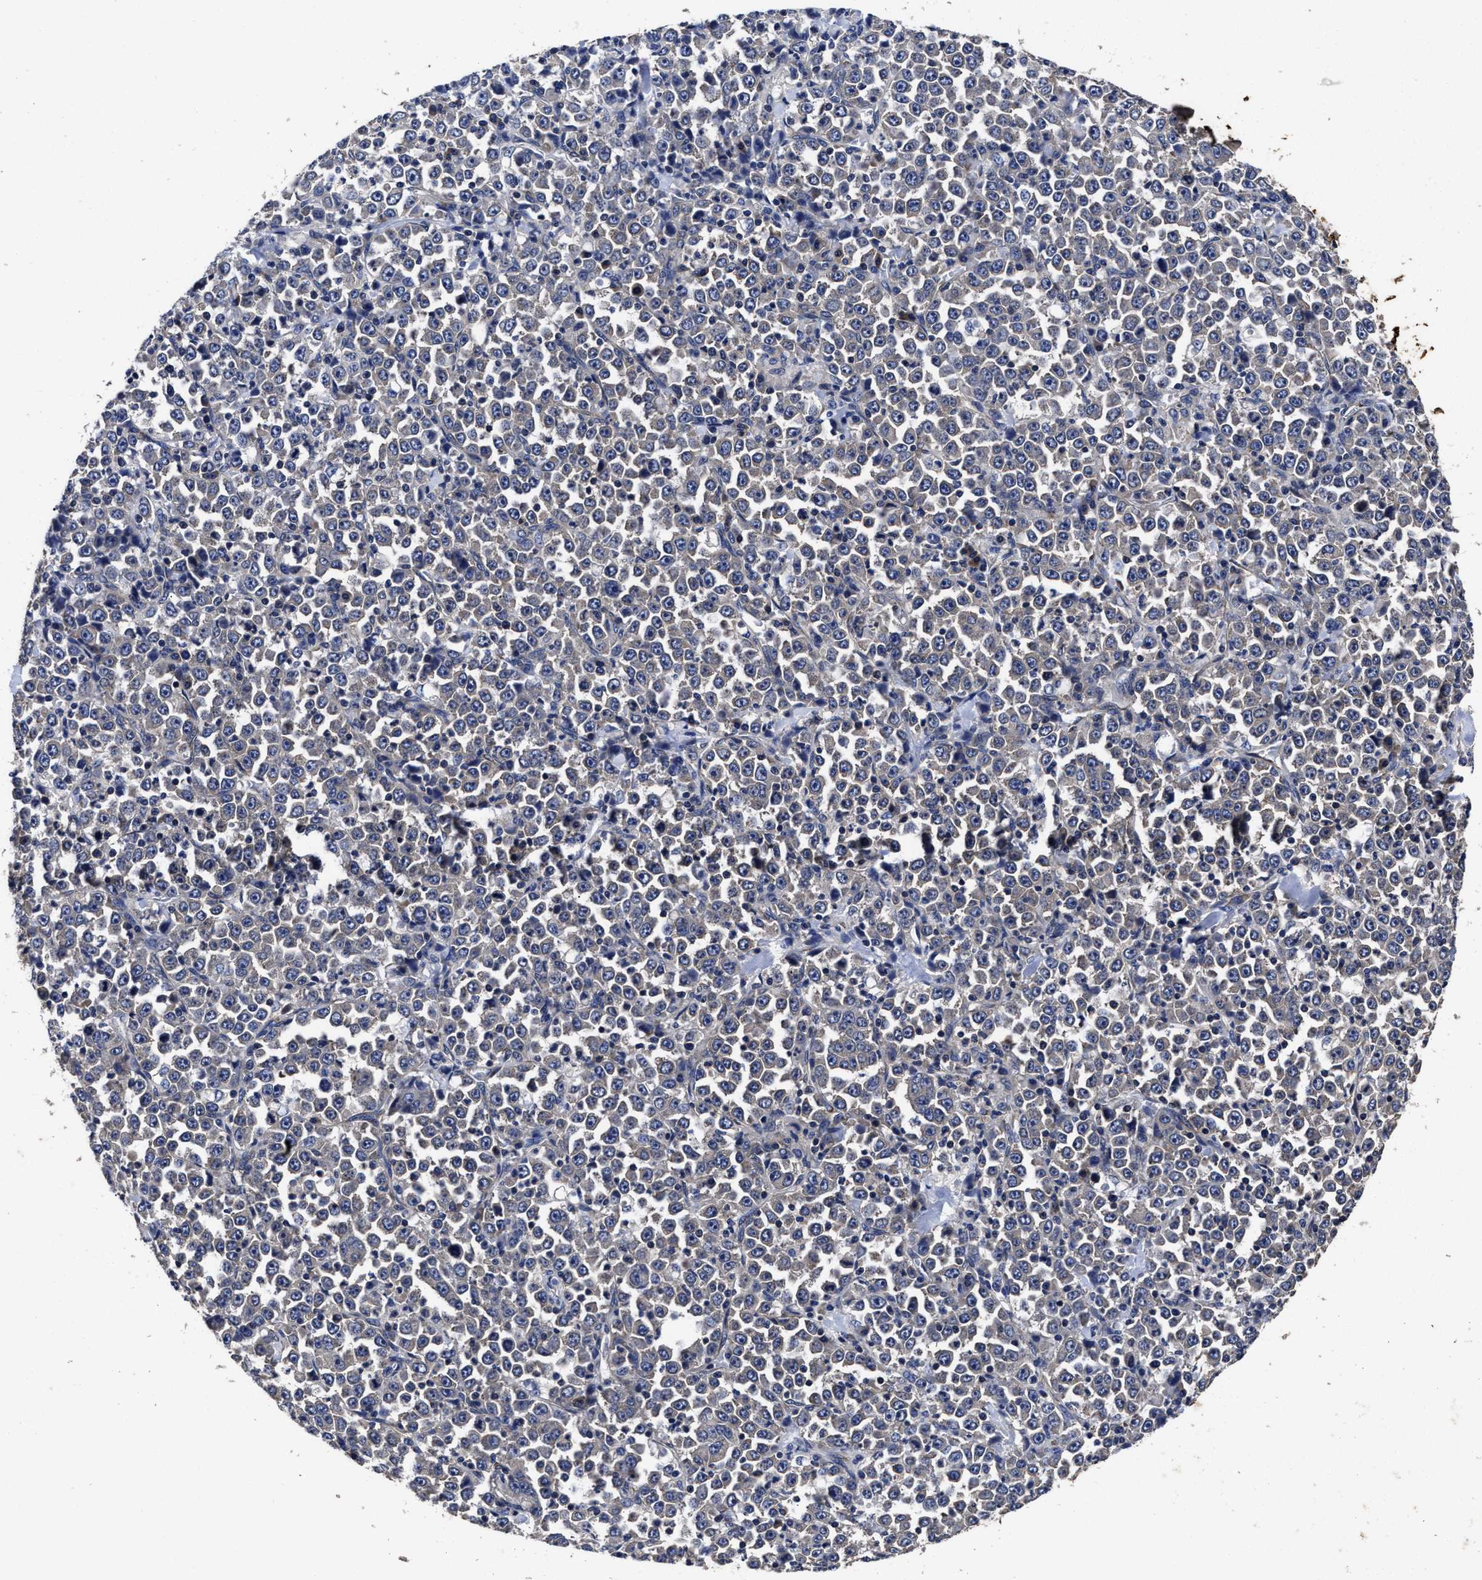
{"staining": {"intensity": "negative", "quantity": "none", "location": "none"}, "tissue": "stomach cancer", "cell_type": "Tumor cells", "image_type": "cancer", "snomed": [{"axis": "morphology", "description": "Normal tissue, NOS"}, {"axis": "morphology", "description": "Adenocarcinoma, NOS"}, {"axis": "topography", "description": "Stomach, upper"}, {"axis": "topography", "description": "Stomach"}], "caption": "Protein analysis of stomach adenocarcinoma exhibits no significant staining in tumor cells.", "gene": "AVEN", "patient": {"sex": "male", "age": 59}}